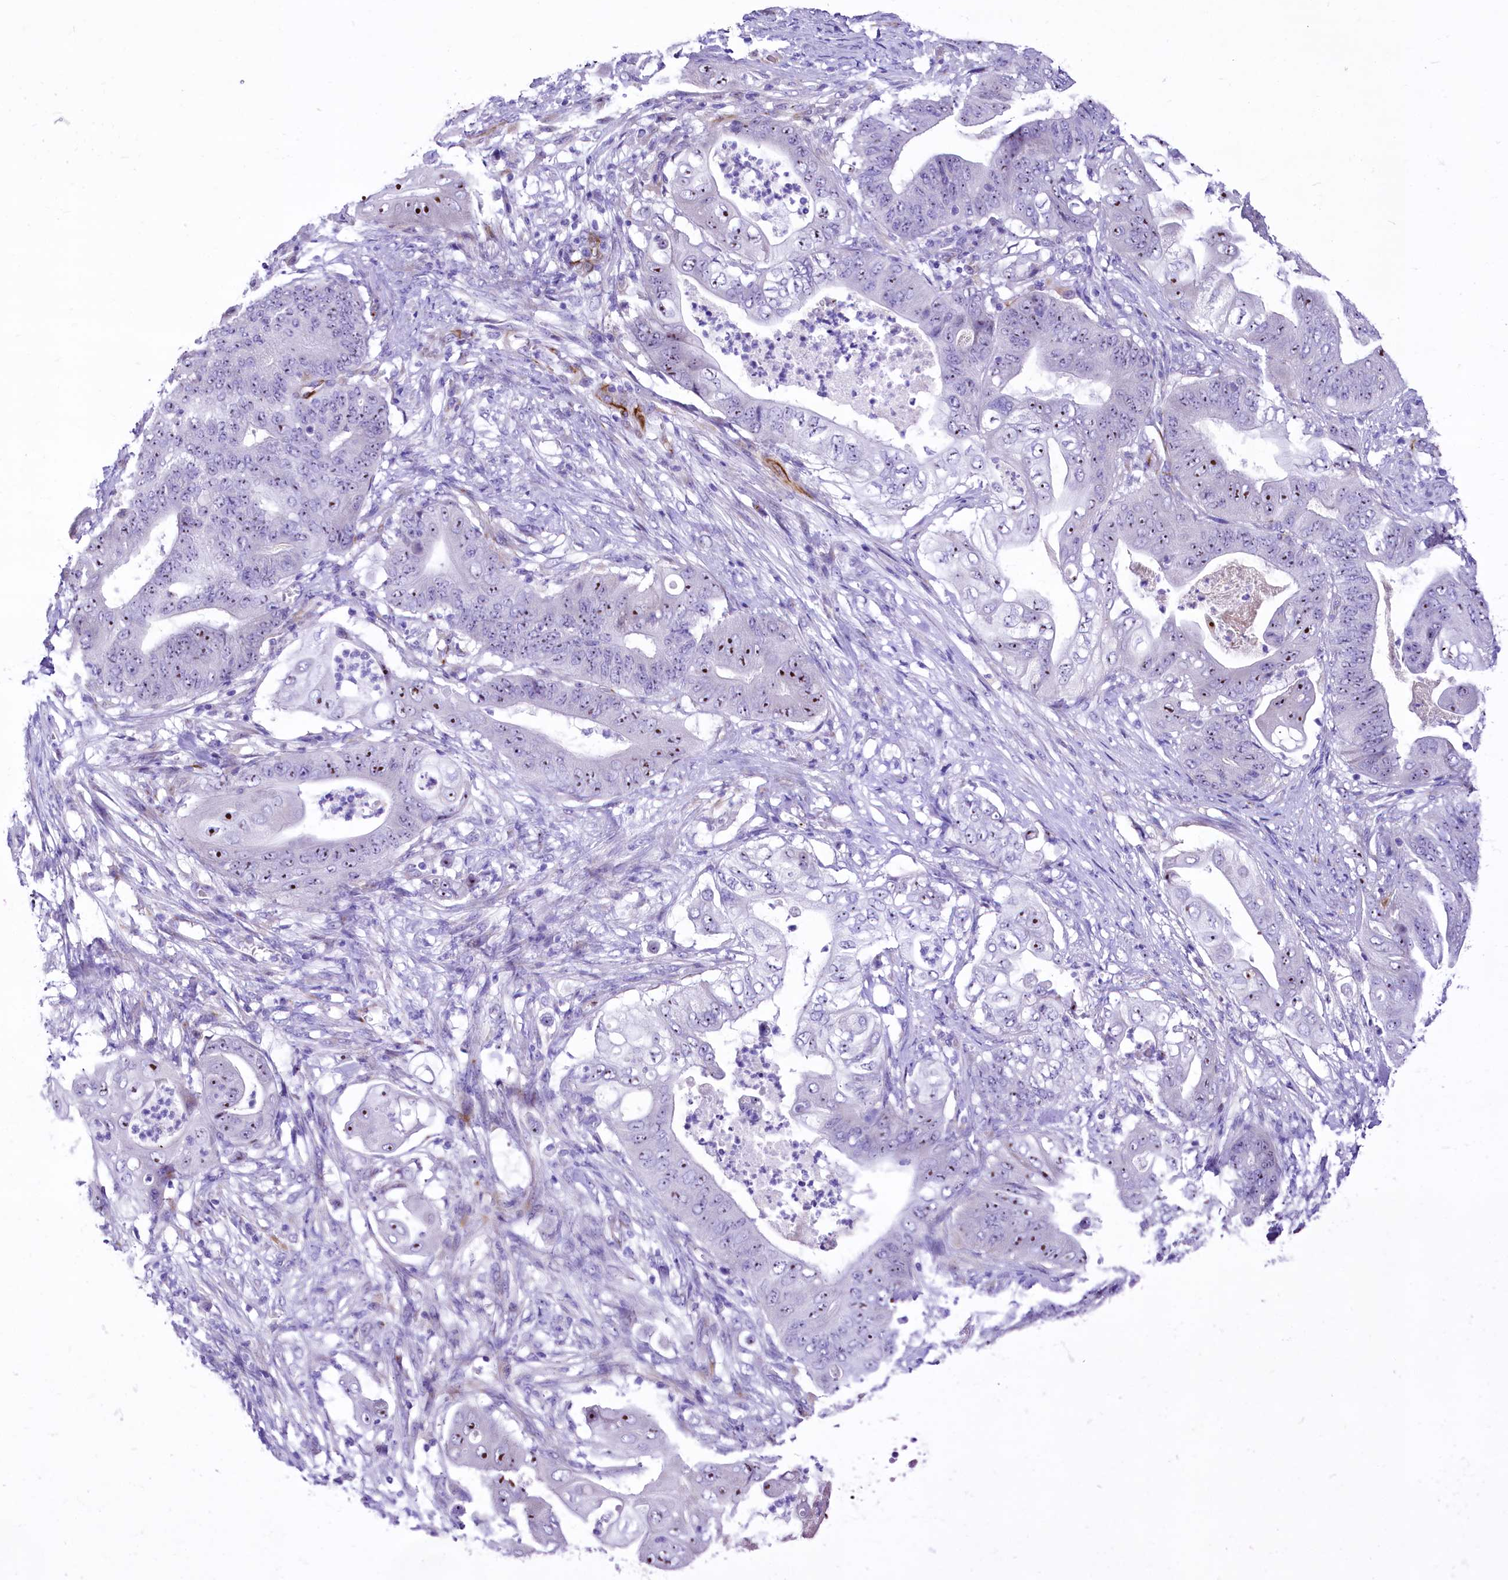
{"staining": {"intensity": "moderate", "quantity": "25%-75%", "location": "nuclear"}, "tissue": "stomach cancer", "cell_type": "Tumor cells", "image_type": "cancer", "snomed": [{"axis": "morphology", "description": "Adenocarcinoma, NOS"}, {"axis": "topography", "description": "Stomach"}], "caption": "Approximately 25%-75% of tumor cells in stomach cancer exhibit moderate nuclear protein staining as visualized by brown immunohistochemical staining.", "gene": "SH3TC2", "patient": {"sex": "female", "age": 73}}